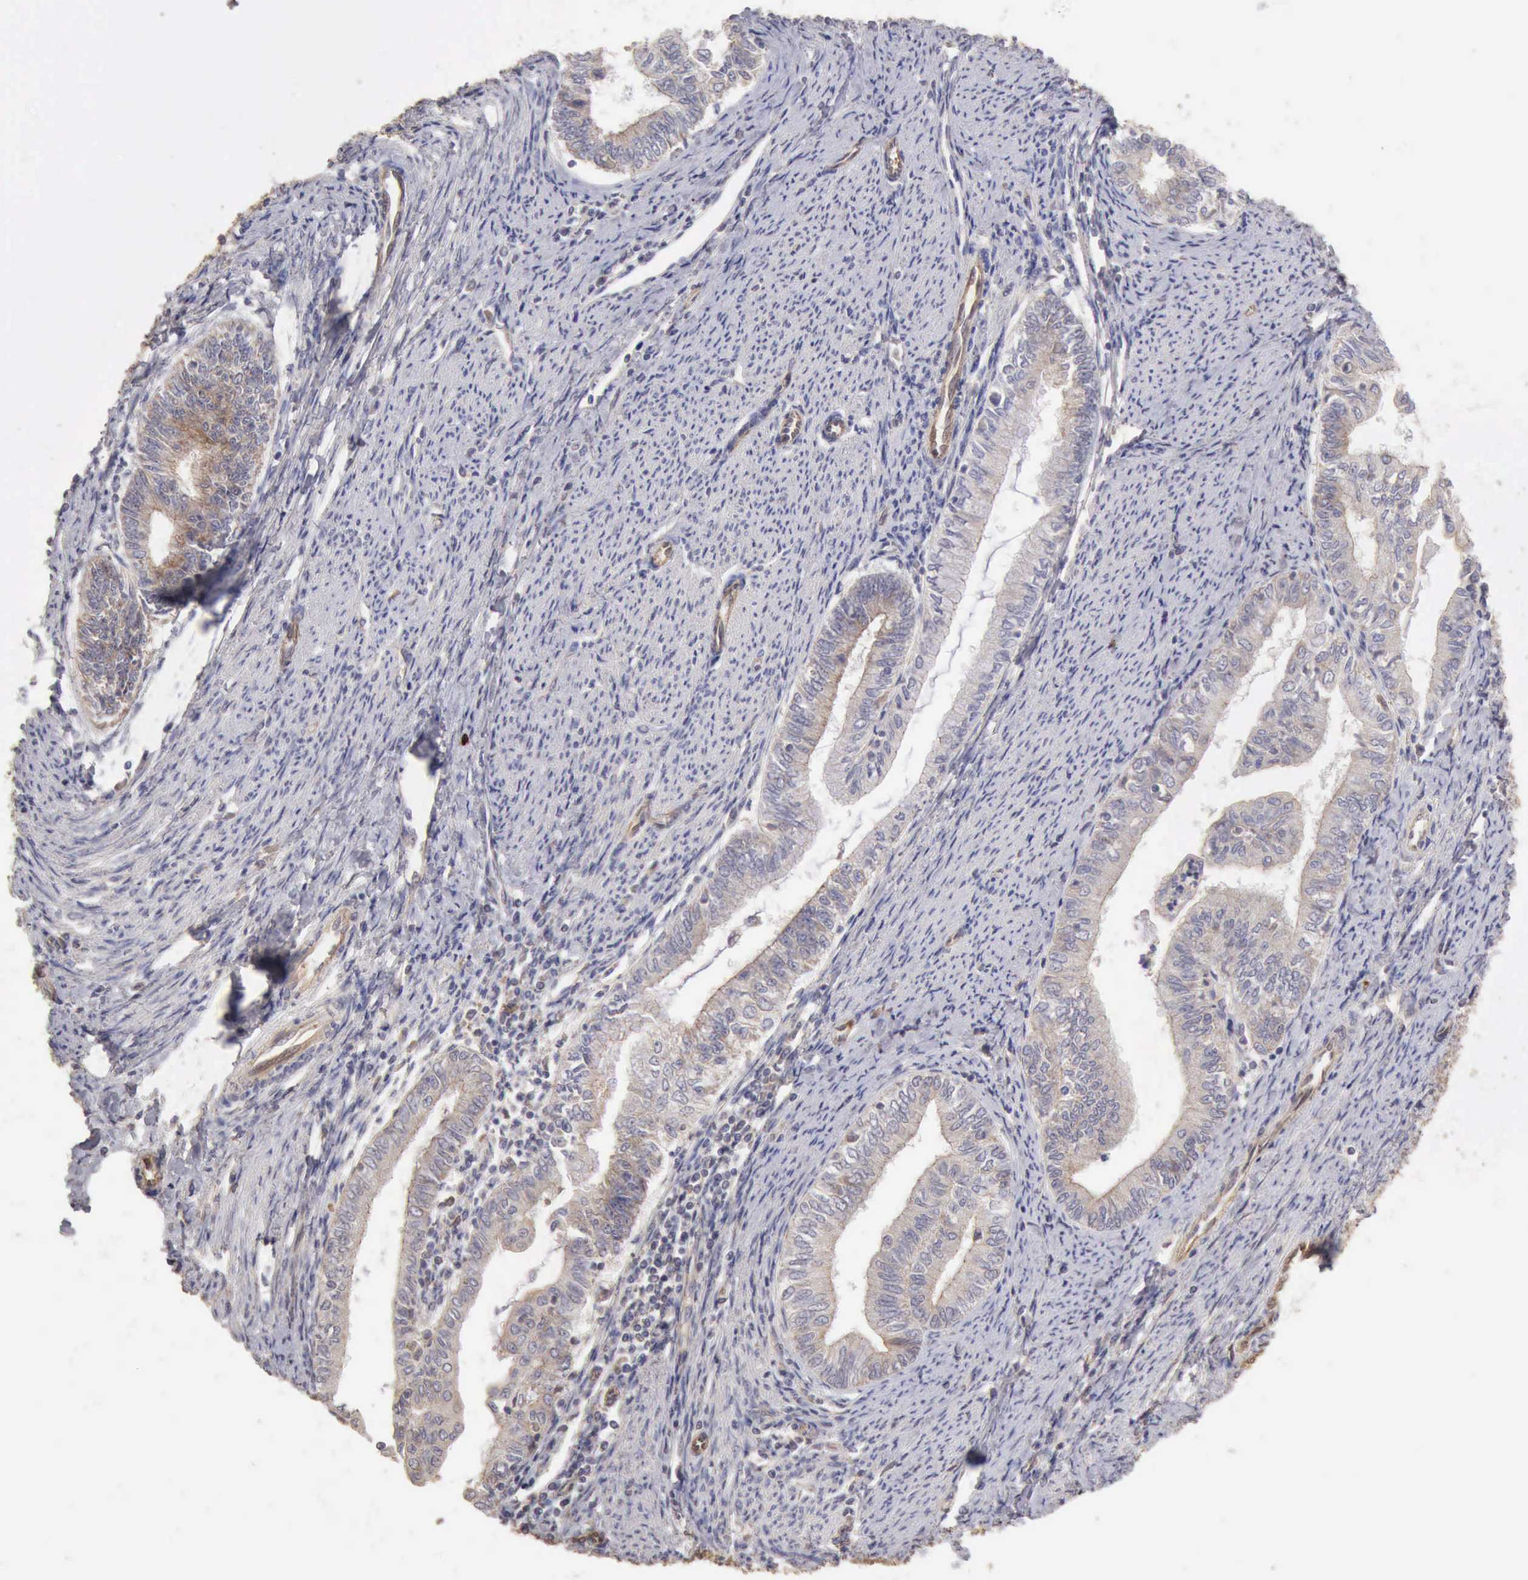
{"staining": {"intensity": "negative", "quantity": "none", "location": "none"}, "tissue": "endometrial cancer", "cell_type": "Tumor cells", "image_type": "cancer", "snomed": [{"axis": "morphology", "description": "Adenocarcinoma, NOS"}, {"axis": "topography", "description": "Endometrium"}], "caption": "DAB (3,3'-diaminobenzidine) immunohistochemical staining of endometrial cancer (adenocarcinoma) exhibits no significant staining in tumor cells.", "gene": "BMX", "patient": {"sex": "female", "age": 66}}